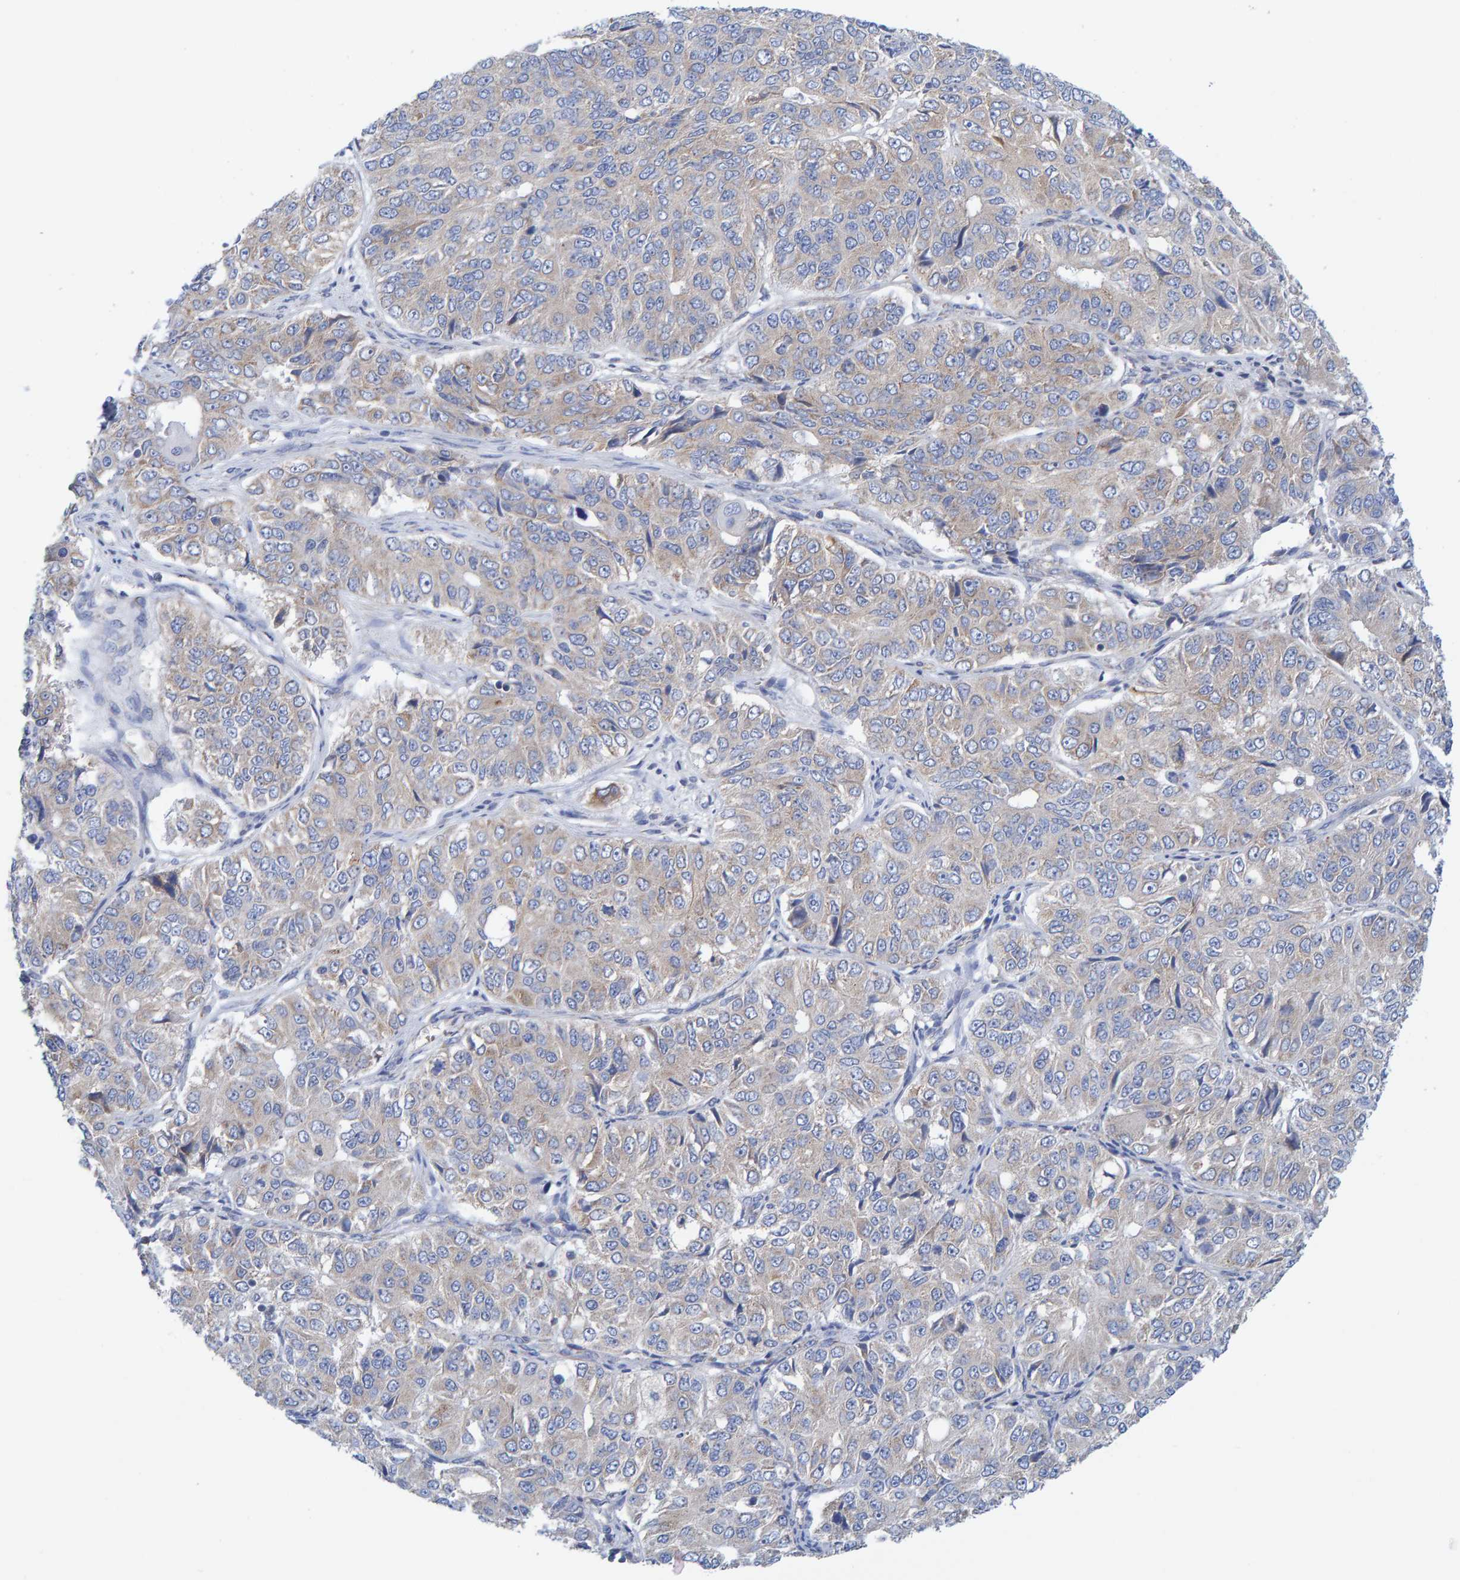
{"staining": {"intensity": "negative", "quantity": "none", "location": "none"}, "tissue": "ovarian cancer", "cell_type": "Tumor cells", "image_type": "cancer", "snomed": [{"axis": "morphology", "description": "Carcinoma, endometroid"}, {"axis": "topography", "description": "Ovary"}], "caption": "This is an immunohistochemistry (IHC) image of ovarian cancer (endometroid carcinoma). There is no positivity in tumor cells.", "gene": "CDK5RAP3", "patient": {"sex": "female", "age": 51}}